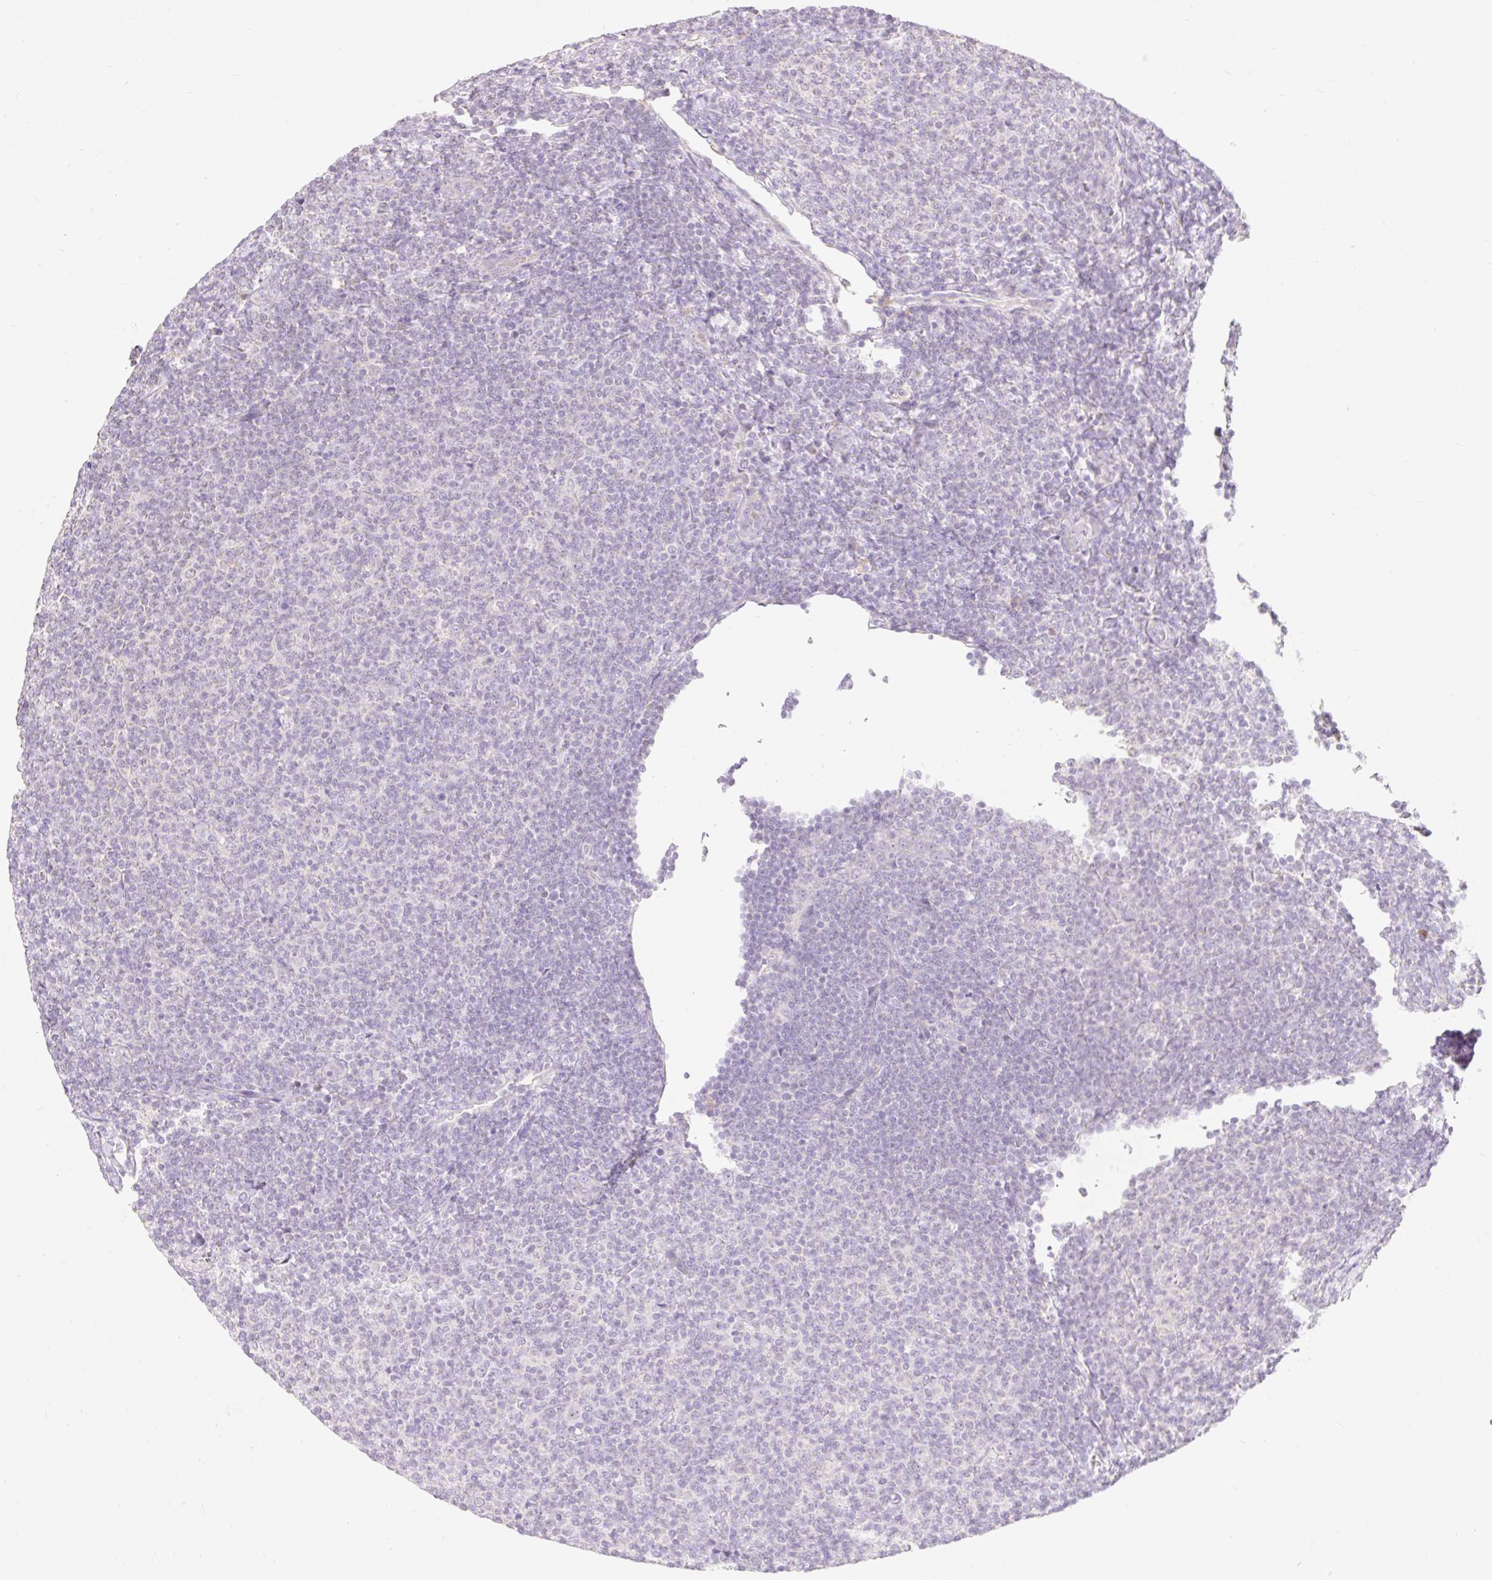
{"staining": {"intensity": "negative", "quantity": "none", "location": "none"}, "tissue": "lymphoma", "cell_type": "Tumor cells", "image_type": "cancer", "snomed": [{"axis": "morphology", "description": "Malignant lymphoma, non-Hodgkin's type, Low grade"}, {"axis": "topography", "description": "Lymph node"}], "caption": "The micrograph demonstrates no staining of tumor cells in lymphoma.", "gene": "DHX35", "patient": {"sex": "male", "age": 66}}